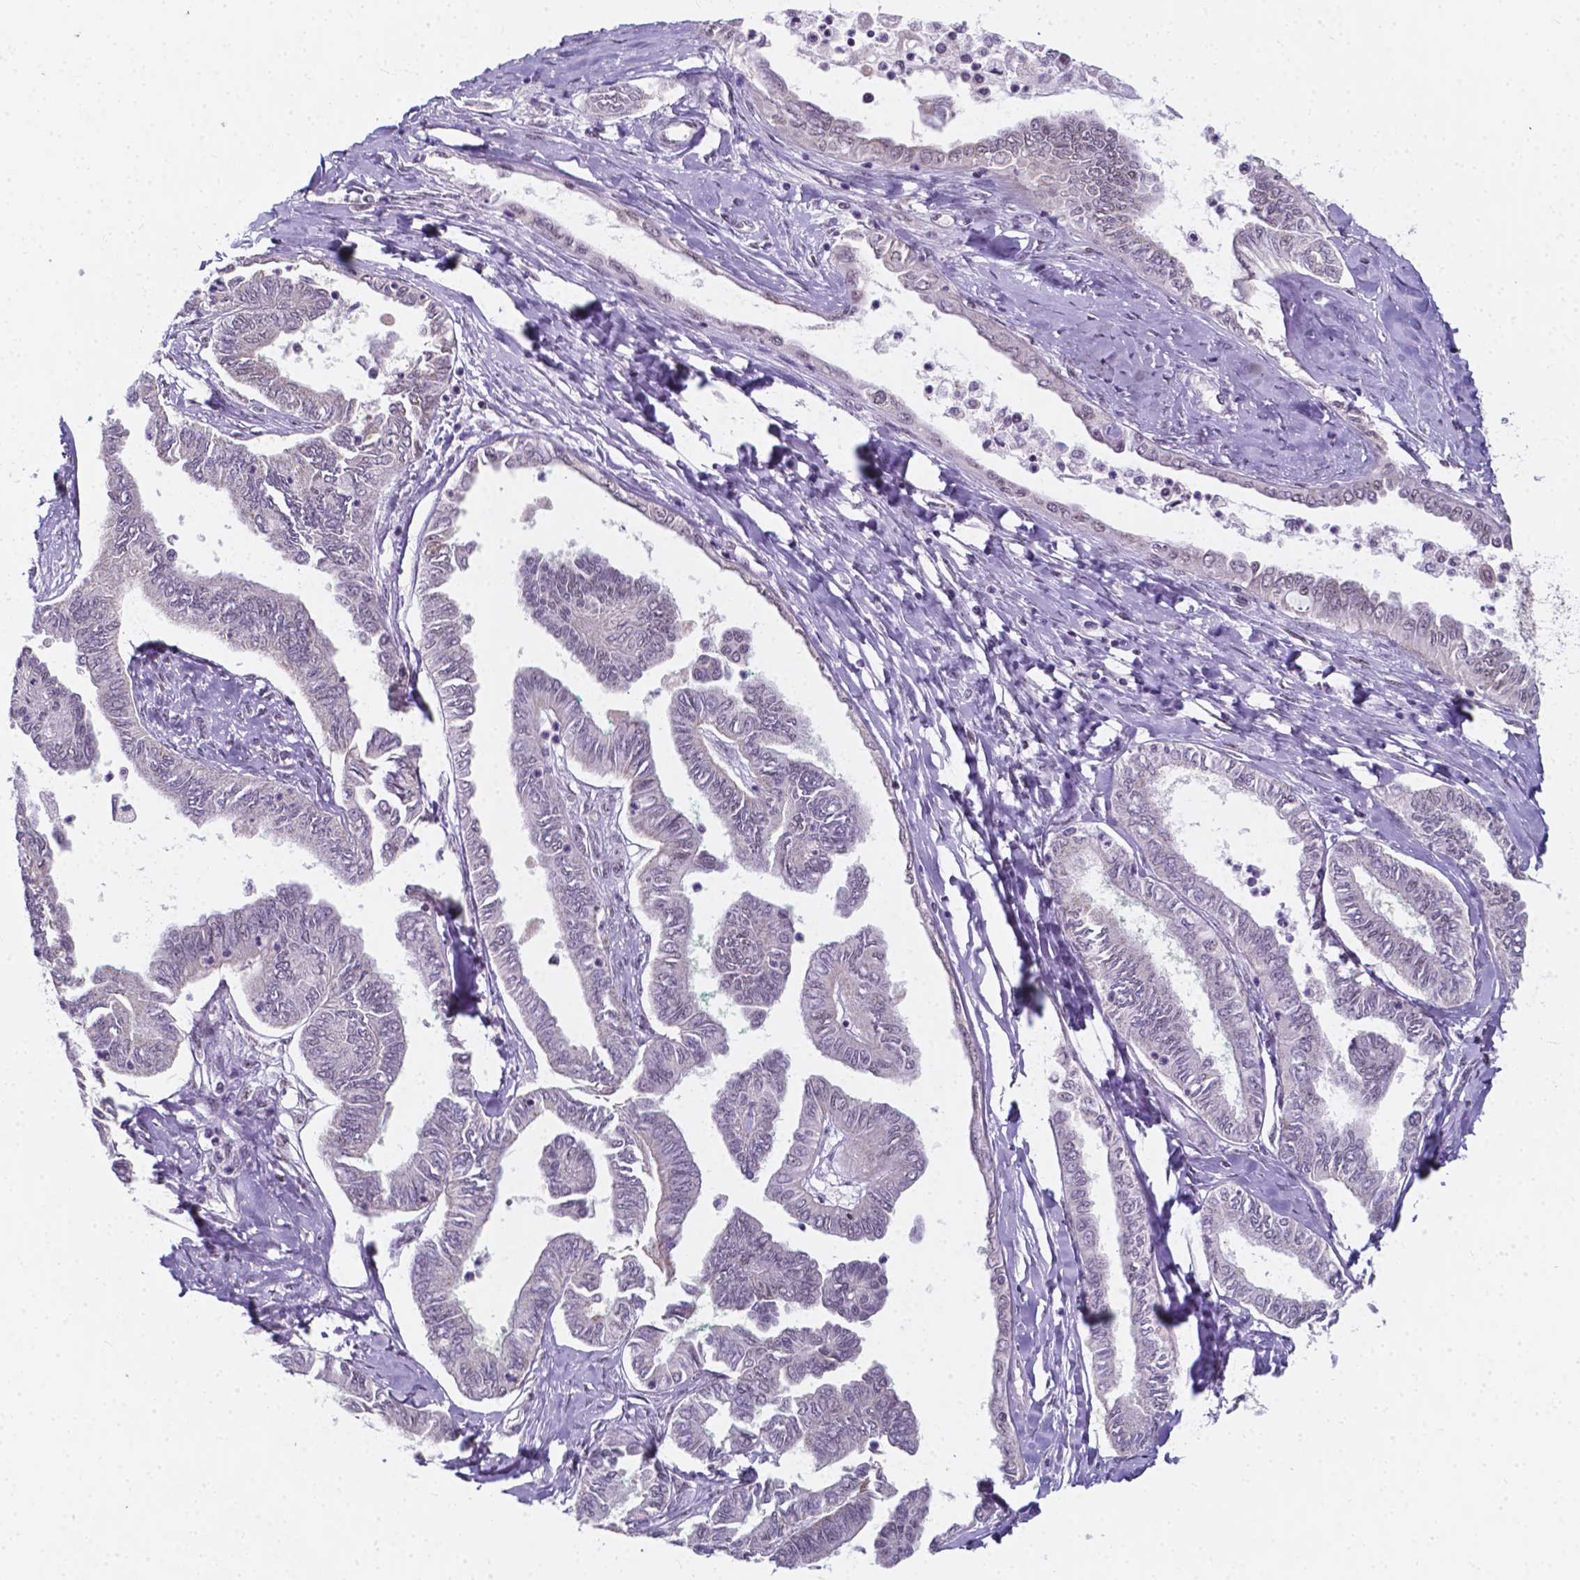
{"staining": {"intensity": "negative", "quantity": "none", "location": "none"}, "tissue": "ovarian cancer", "cell_type": "Tumor cells", "image_type": "cancer", "snomed": [{"axis": "morphology", "description": "Carcinoma, endometroid"}, {"axis": "topography", "description": "Ovary"}], "caption": "DAB (3,3'-diaminobenzidine) immunohistochemical staining of human endometroid carcinoma (ovarian) reveals no significant positivity in tumor cells.", "gene": "BCAS2", "patient": {"sex": "female", "age": 70}}